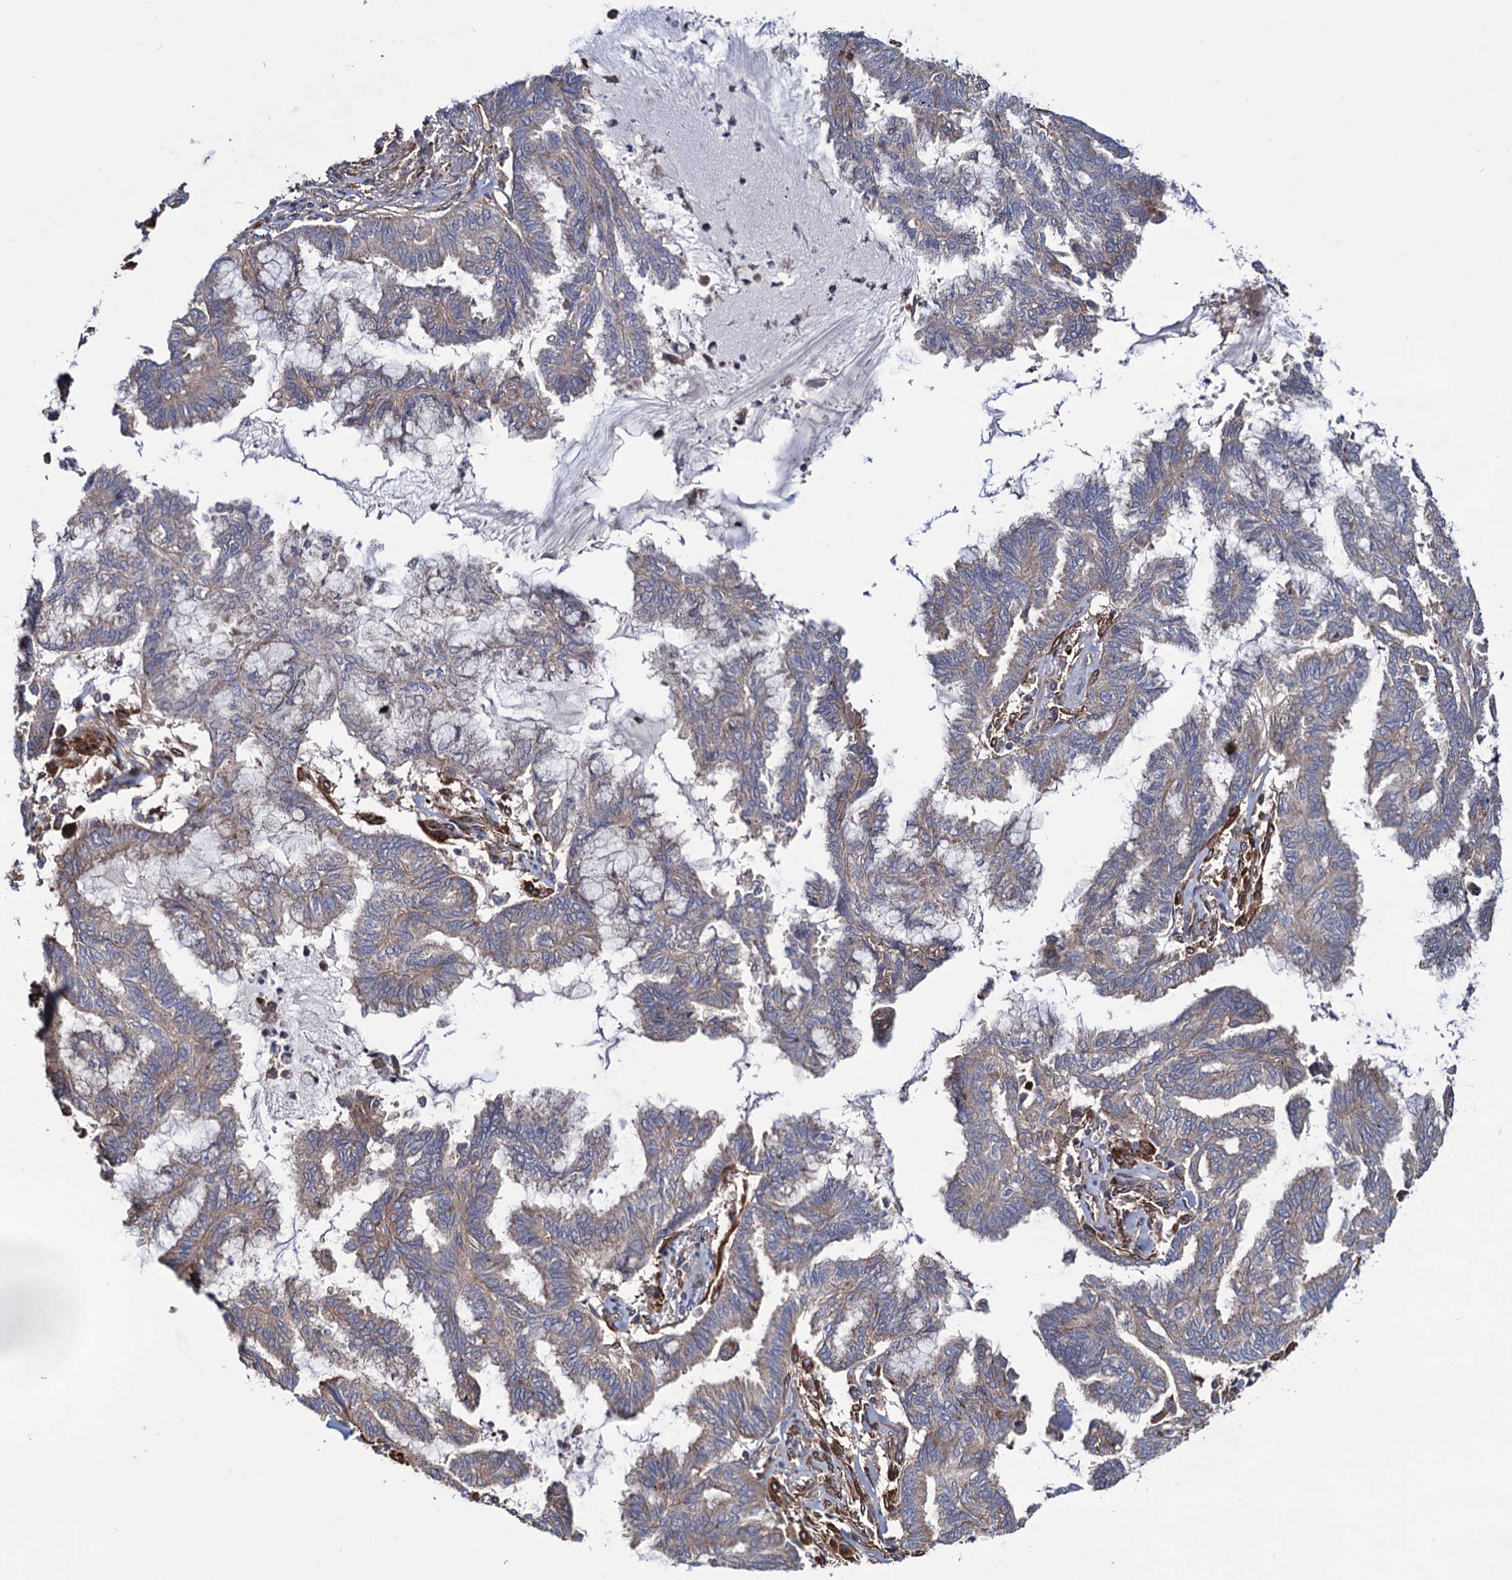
{"staining": {"intensity": "moderate", "quantity": "<25%", "location": "cytoplasmic/membranous"}, "tissue": "endometrial cancer", "cell_type": "Tumor cells", "image_type": "cancer", "snomed": [{"axis": "morphology", "description": "Adenocarcinoma, NOS"}, {"axis": "topography", "description": "Endometrium"}], "caption": "The micrograph demonstrates immunohistochemical staining of endometrial cancer (adenocarcinoma). There is moderate cytoplasmic/membranous expression is appreciated in approximately <25% of tumor cells. Immunohistochemistry (ihc) stains the protein in brown and the nuclei are stained blue.", "gene": "FERMT2", "patient": {"sex": "female", "age": 86}}